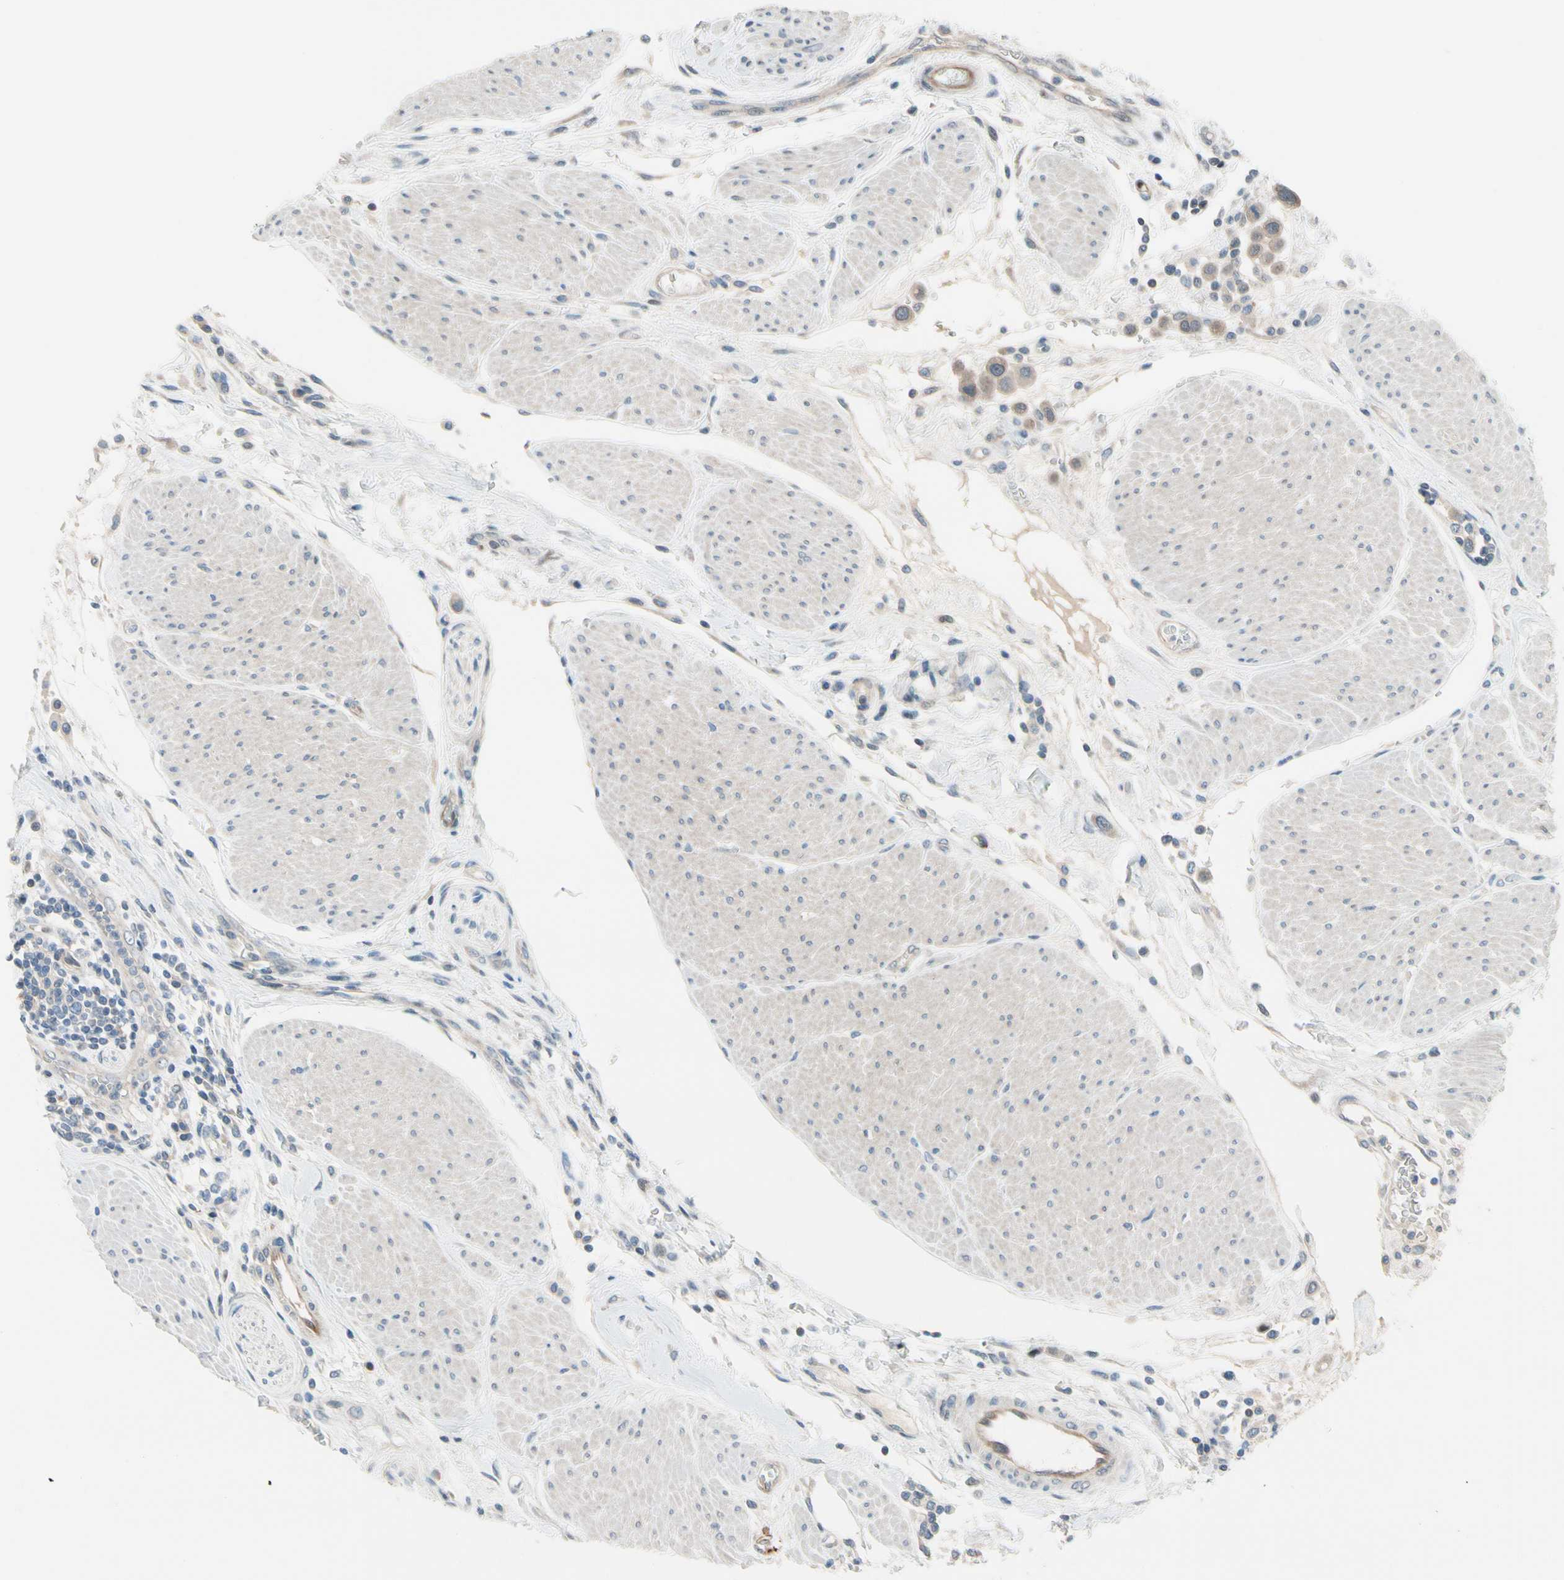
{"staining": {"intensity": "moderate", "quantity": ">75%", "location": "cytoplasmic/membranous"}, "tissue": "urothelial cancer", "cell_type": "Tumor cells", "image_type": "cancer", "snomed": [{"axis": "morphology", "description": "Urothelial carcinoma, High grade"}, {"axis": "topography", "description": "Urinary bladder"}], "caption": "Human urothelial carcinoma (high-grade) stained for a protein (brown) shows moderate cytoplasmic/membranous positive staining in about >75% of tumor cells.", "gene": "CFAP36", "patient": {"sex": "male", "age": 50}}